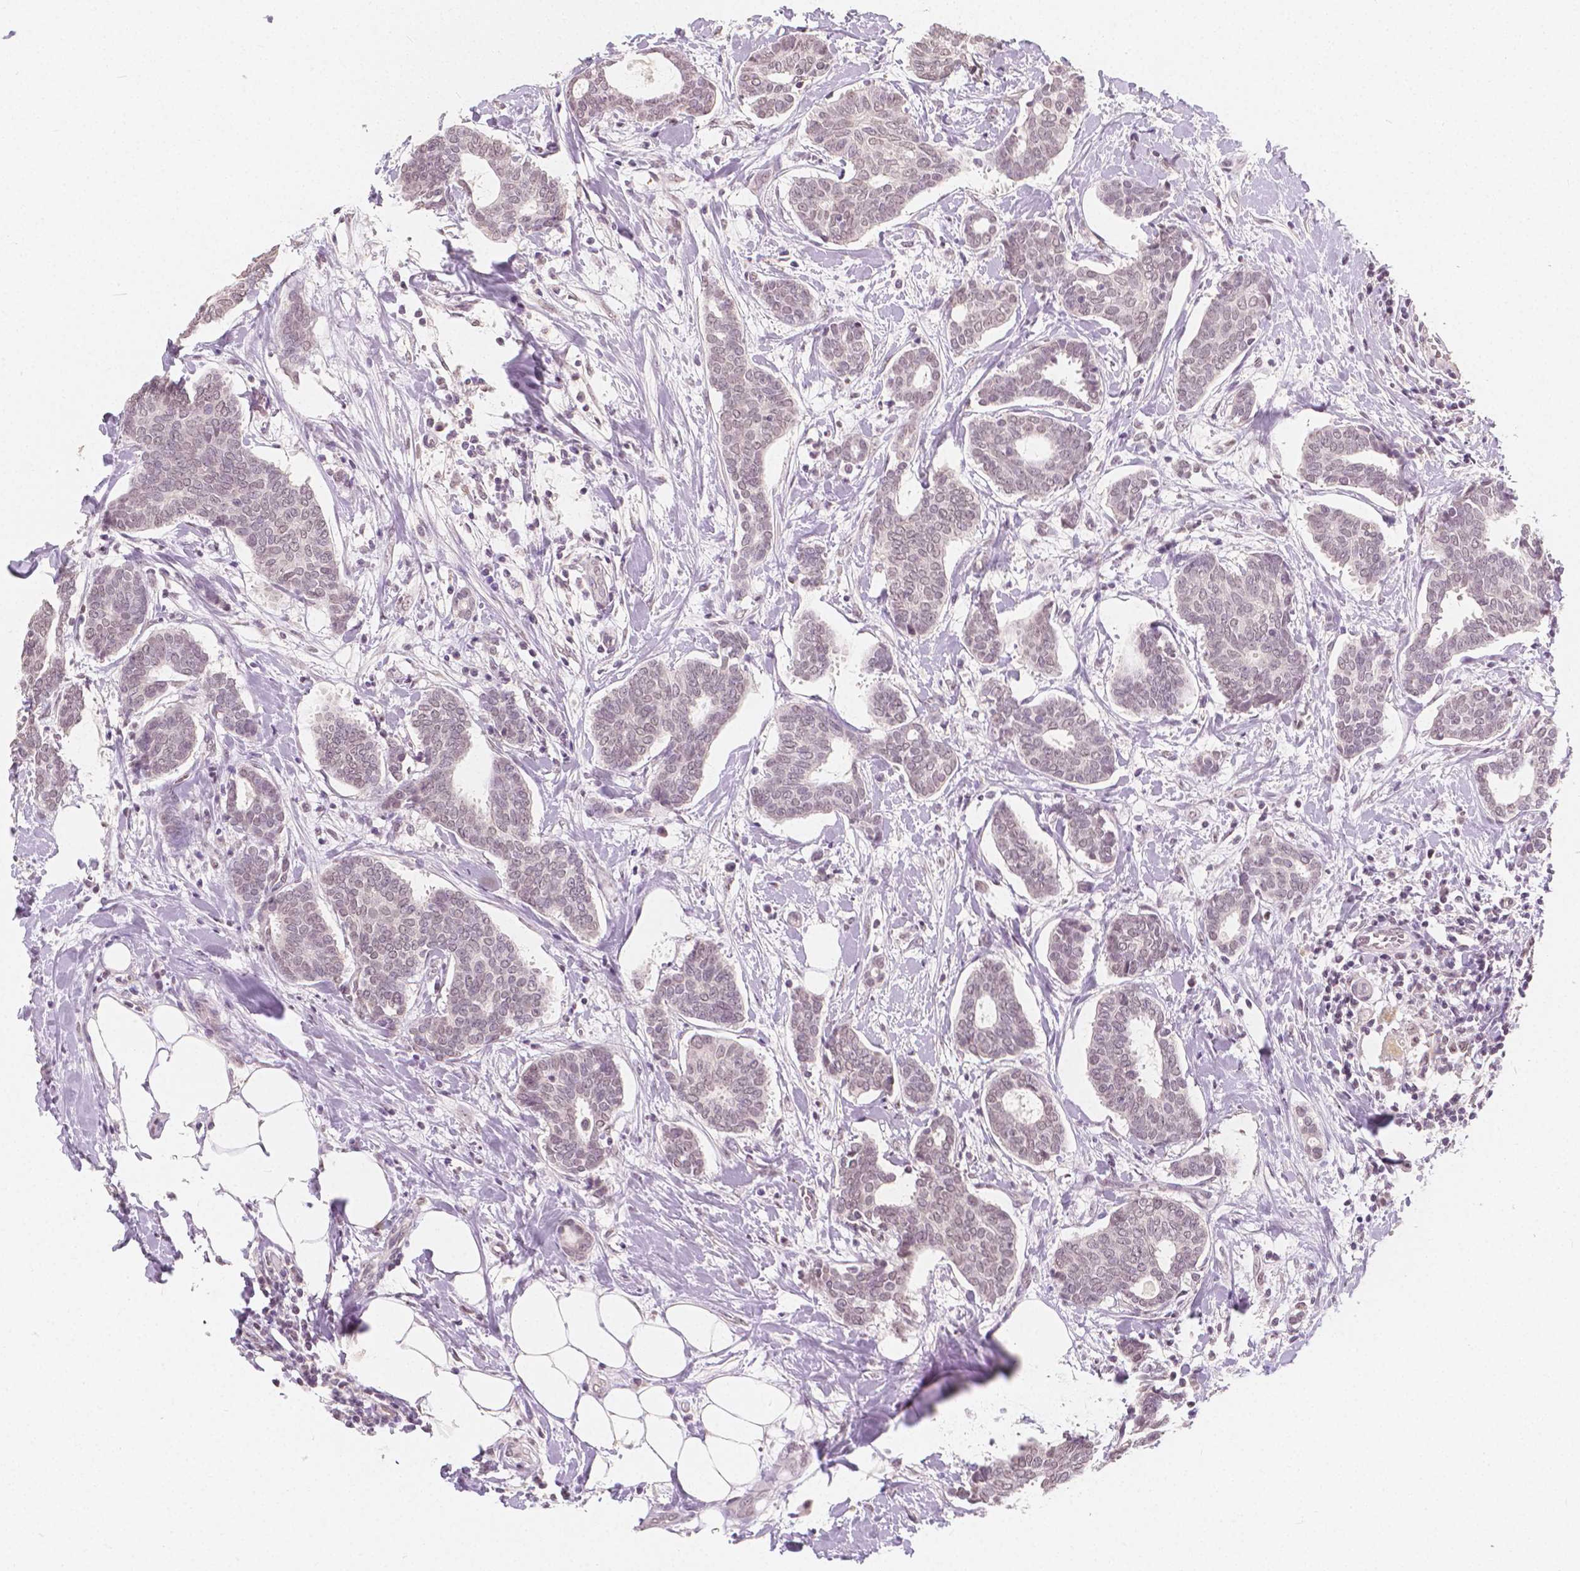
{"staining": {"intensity": "negative", "quantity": "none", "location": "none"}, "tissue": "breast cancer", "cell_type": "Tumor cells", "image_type": "cancer", "snomed": [{"axis": "morphology", "description": "Intraductal carcinoma, in situ"}, {"axis": "morphology", "description": "Duct carcinoma"}, {"axis": "morphology", "description": "Lobular carcinoma, in situ"}, {"axis": "topography", "description": "Breast"}], "caption": "Photomicrograph shows no significant protein expression in tumor cells of lobular carcinoma in situ (breast).", "gene": "NOLC1", "patient": {"sex": "female", "age": 44}}